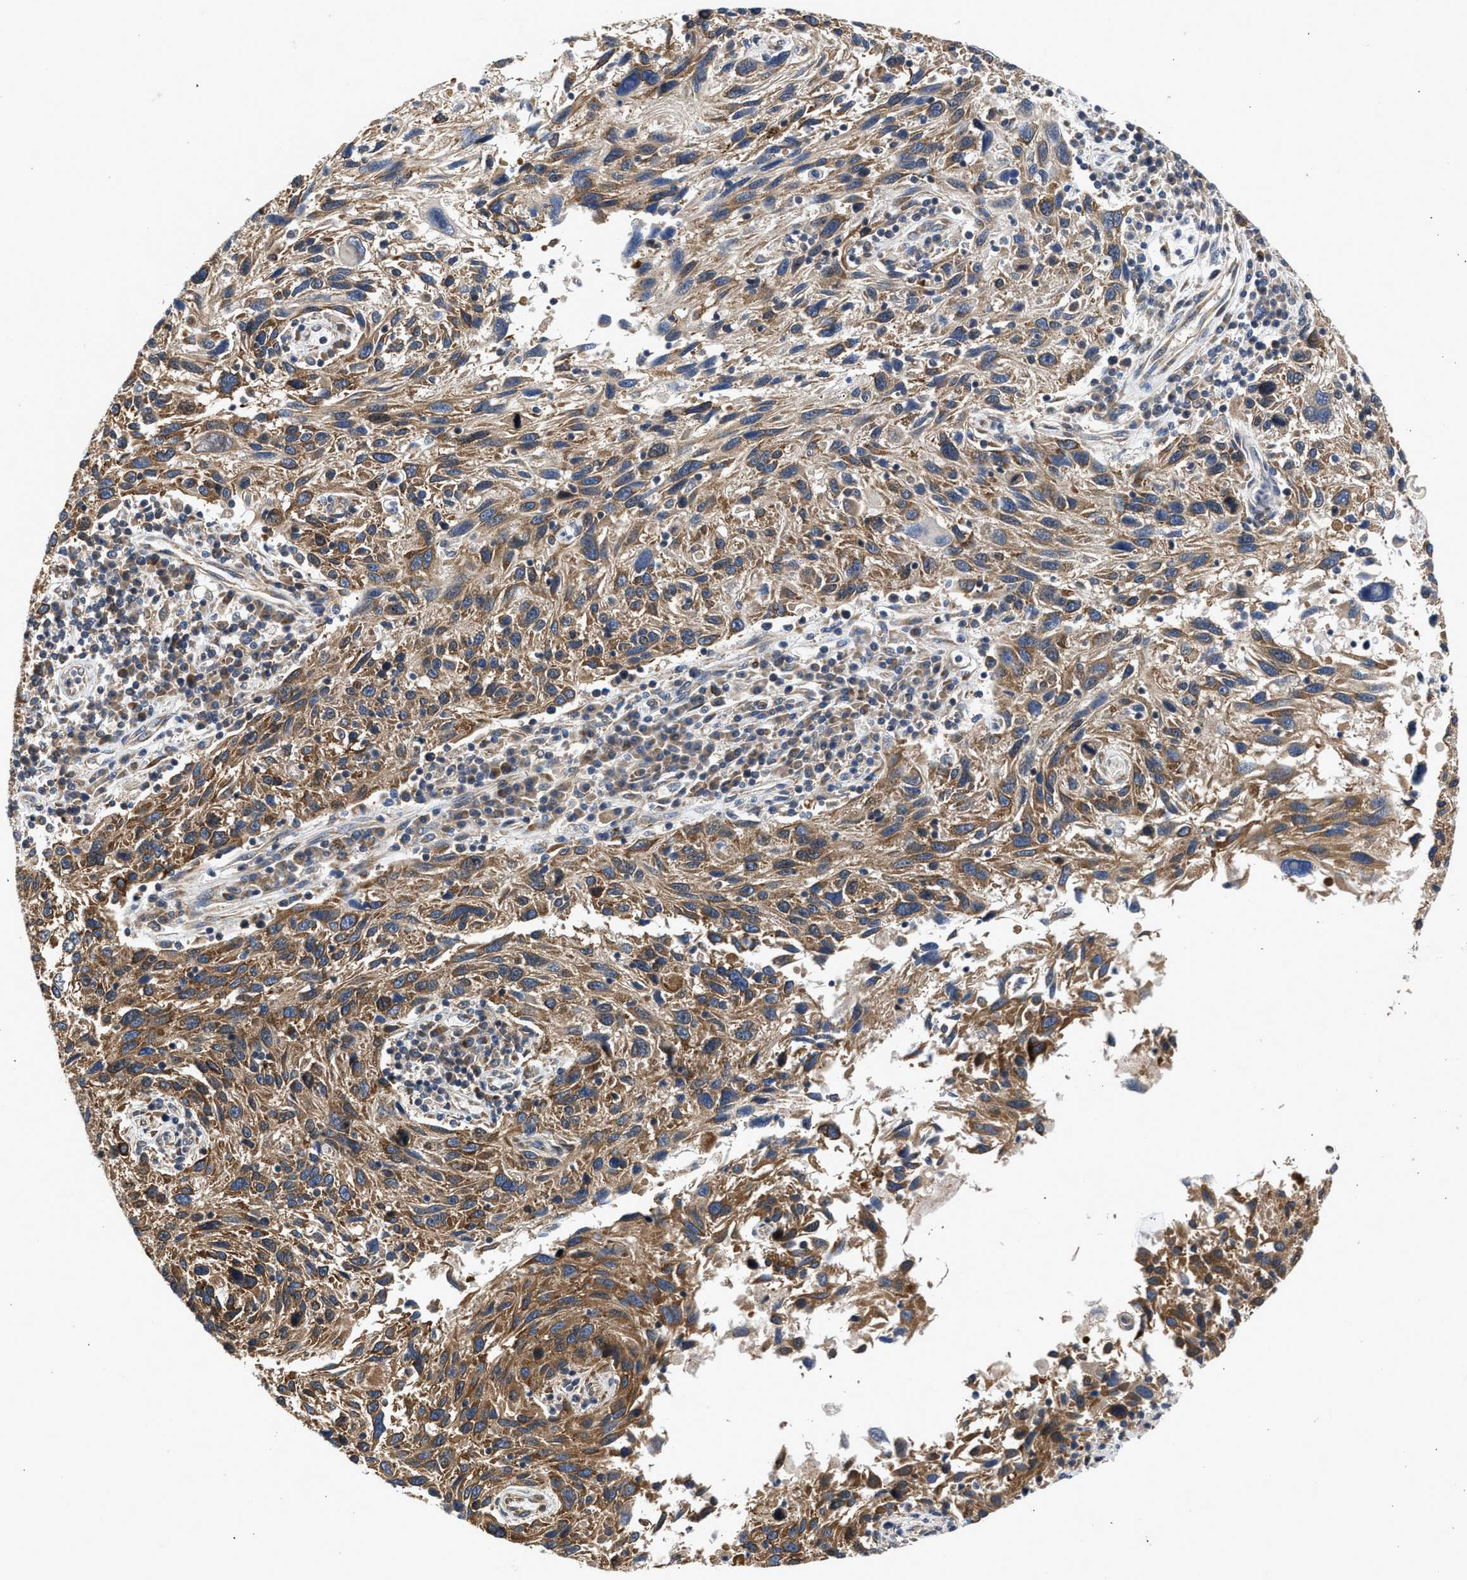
{"staining": {"intensity": "moderate", "quantity": ">75%", "location": "cytoplasmic/membranous"}, "tissue": "melanoma", "cell_type": "Tumor cells", "image_type": "cancer", "snomed": [{"axis": "morphology", "description": "Malignant melanoma, NOS"}, {"axis": "topography", "description": "Skin"}], "caption": "DAB immunohistochemical staining of human malignant melanoma displays moderate cytoplasmic/membranous protein expression in approximately >75% of tumor cells. The protein of interest is stained brown, and the nuclei are stained in blue (DAB (3,3'-diaminobenzidine) IHC with brightfield microscopy, high magnification).", "gene": "POLG2", "patient": {"sex": "male", "age": 53}}